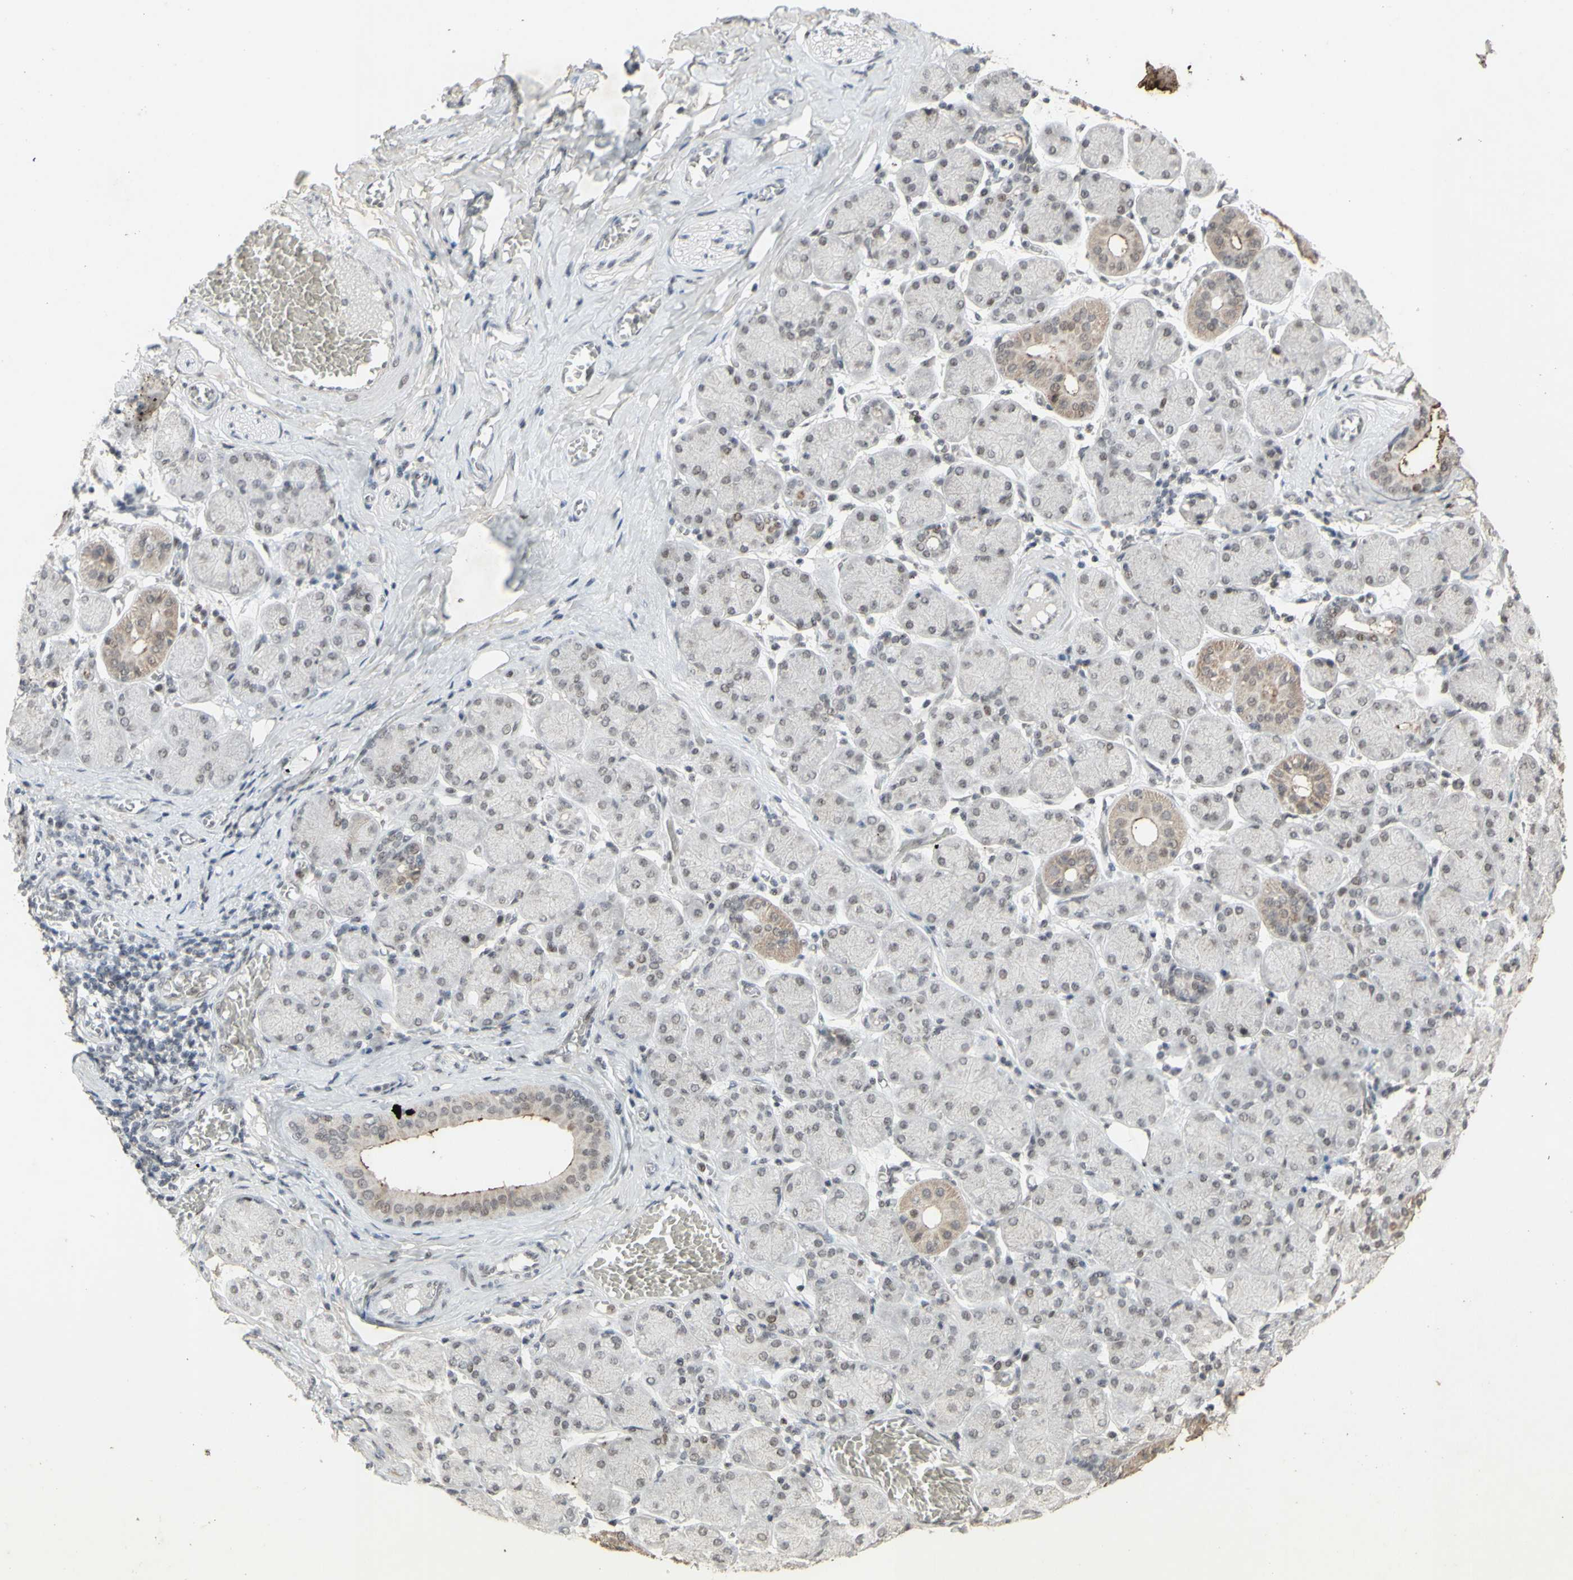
{"staining": {"intensity": "weak", "quantity": "<25%", "location": "cytoplasmic/membranous"}, "tissue": "salivary gland", "cell_type": "Glandular cells", "image_type": "normal", "snomed": [{"axis": "morphology", "description": "Normal tissue, NOS"}, {"axis": "topography", "description": "Salivary gland"}], "caption": "This is an immunohistochemistry (IHC) image of unremarkable salivary gland. There is no staining in glandular cells.", "gene": "CENPB", "patient": {"sex": "female", "age": 24}}